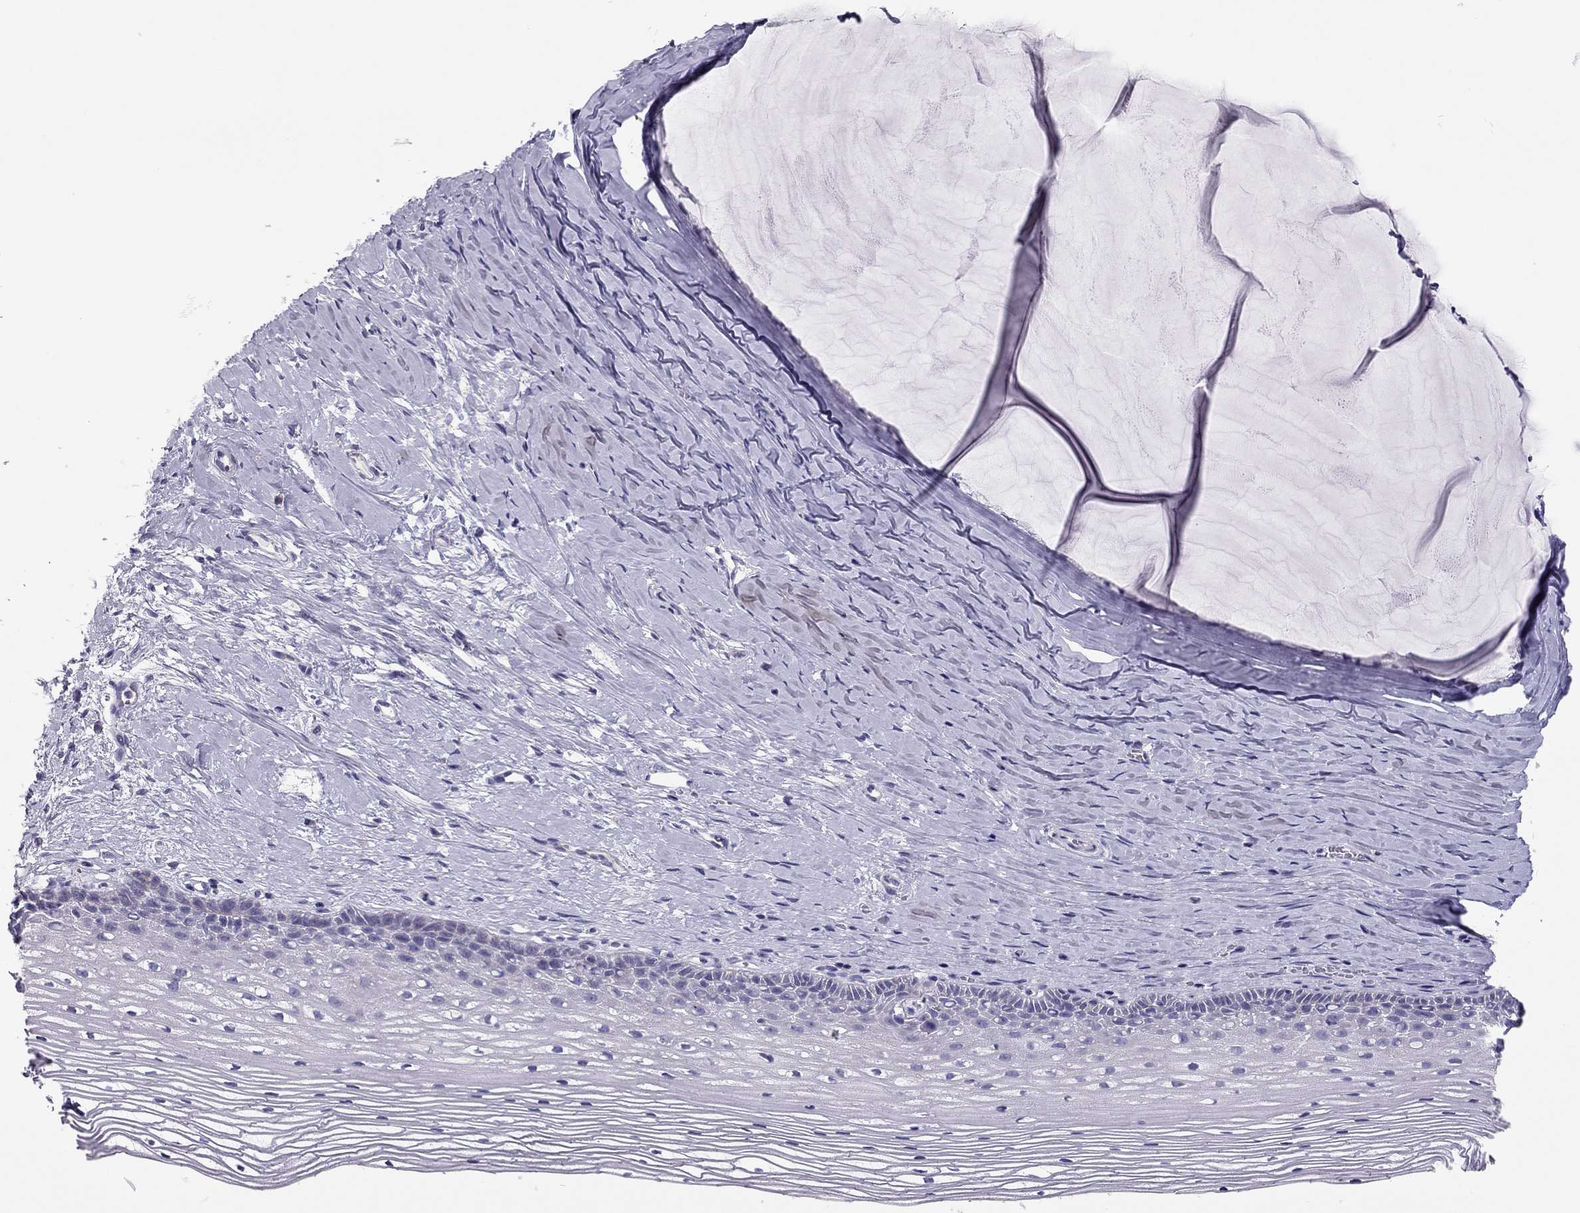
{"staining": {"intensity": "negative", "quantity": "none", "location": "none"}, "tissue": "cervix", "cell_type": "Glandular cells", "image_type": "normal", "snomed": [{"axis": "morphology", "description": "Normal tissue, NOS"}, {"axis": "topography", "description": "Cervix"}], "caption": "High power microscopy micrograph of an immunohistochemistry (IHC) photomicrograph of unremarkable cervix, revealing no significant staining in glandular cells.", "gene": "SCARB1", "patient": {"sex": "female", "age": 40}}